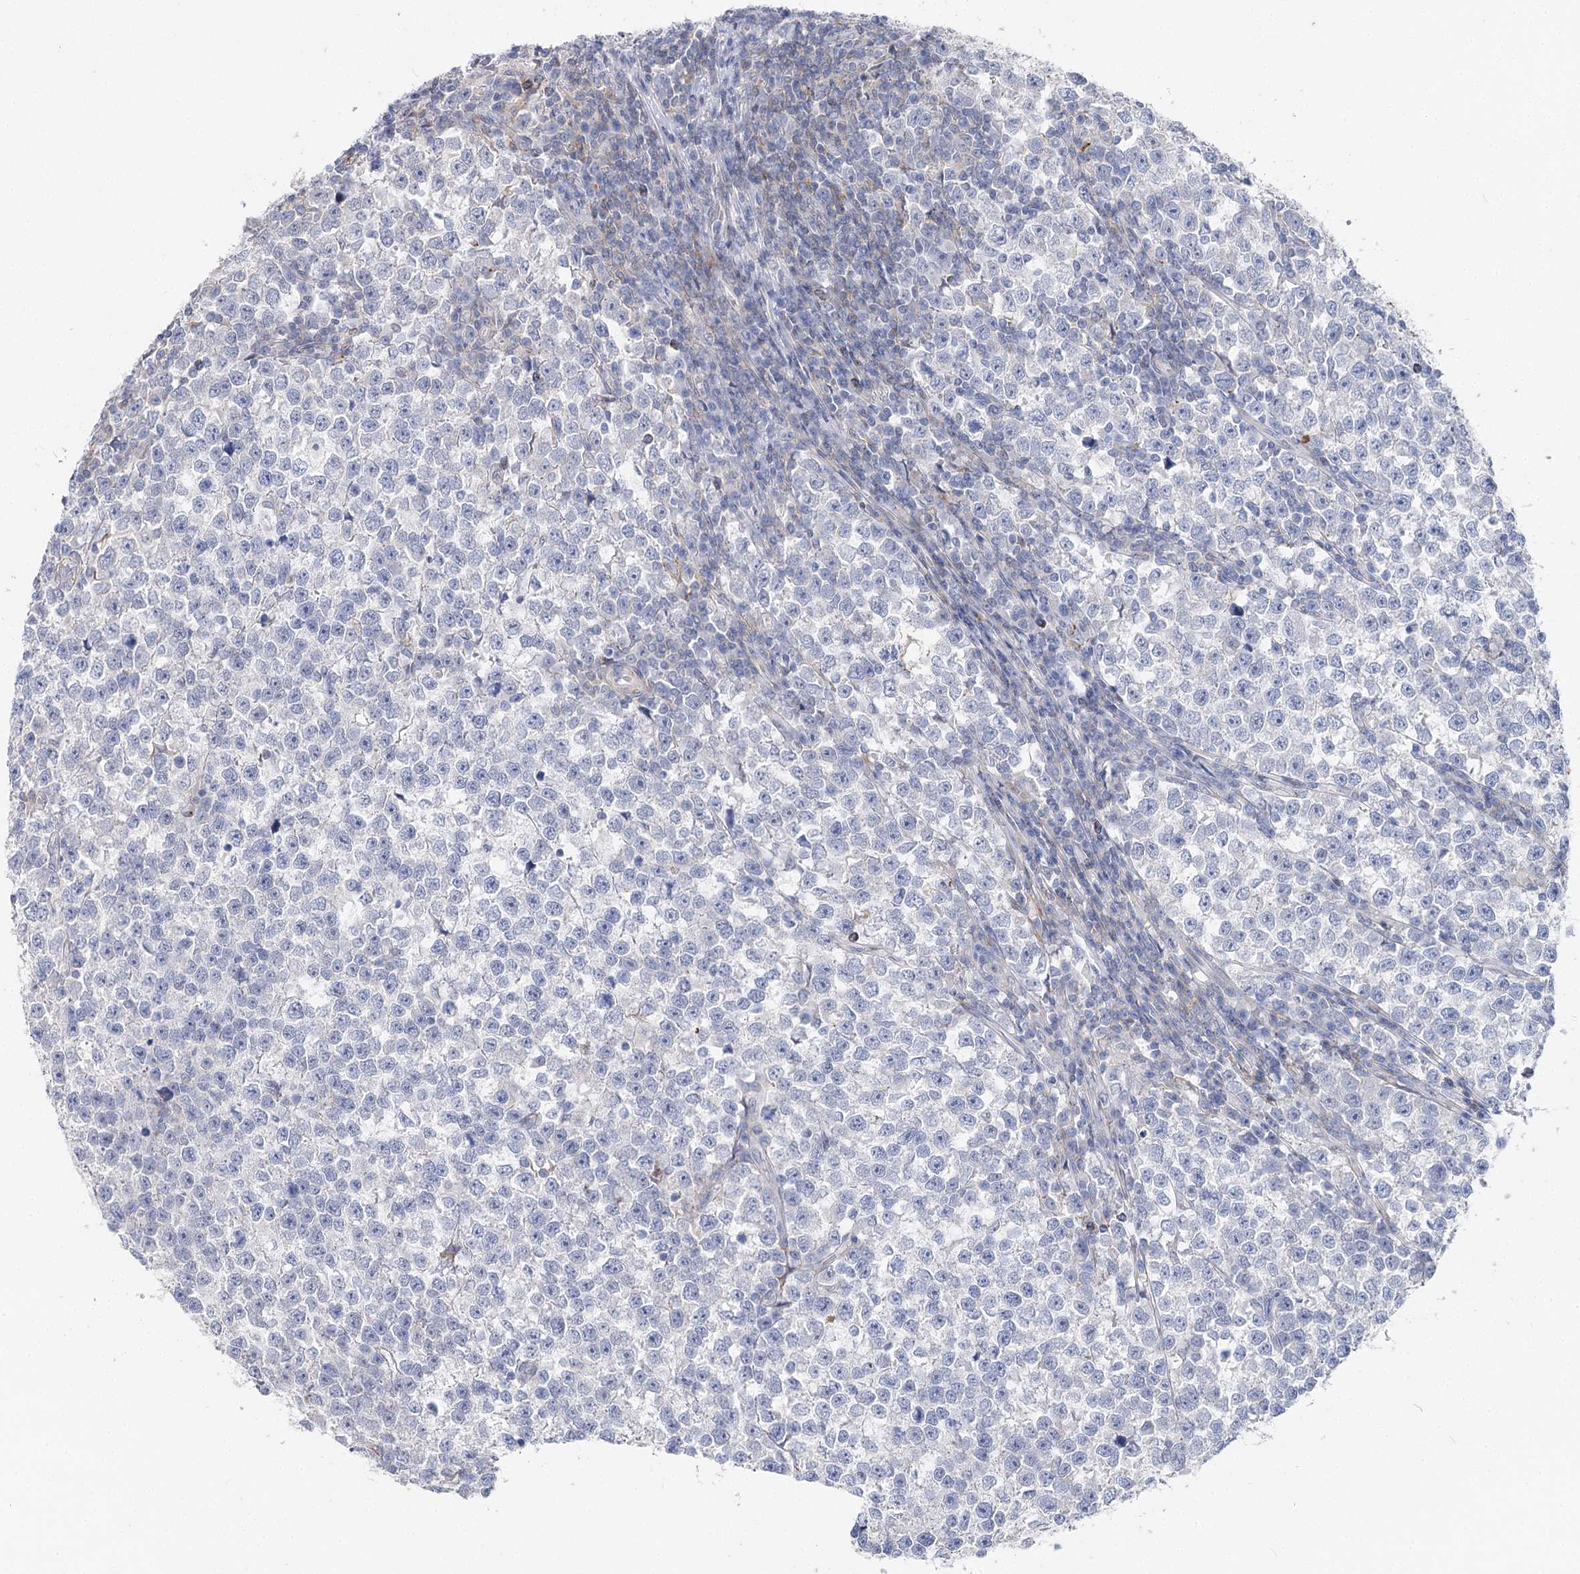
{"staining": {"intensity": "negative", "quantity": "none", "location": "none"}, "tissue": "testis cancer", "cell_type": "Tumor cells", "image_type": "cancer", "snomed": [{"axis": "morphology", "description": "Normal tissue, NOS"}, {"axis": "morphology", "description": "Seminoma, NOS"}, {"axis": "topography", "description": "Testis"}], "caption": "IHC micrograph of neoplastic tissue: human testis cancer stained with DAB reveals no significant protein staining in tumor cells. Nuclei are stained in blue.", "gene": "AGXT2", "patient": {"sex": "male", "age": 43}}